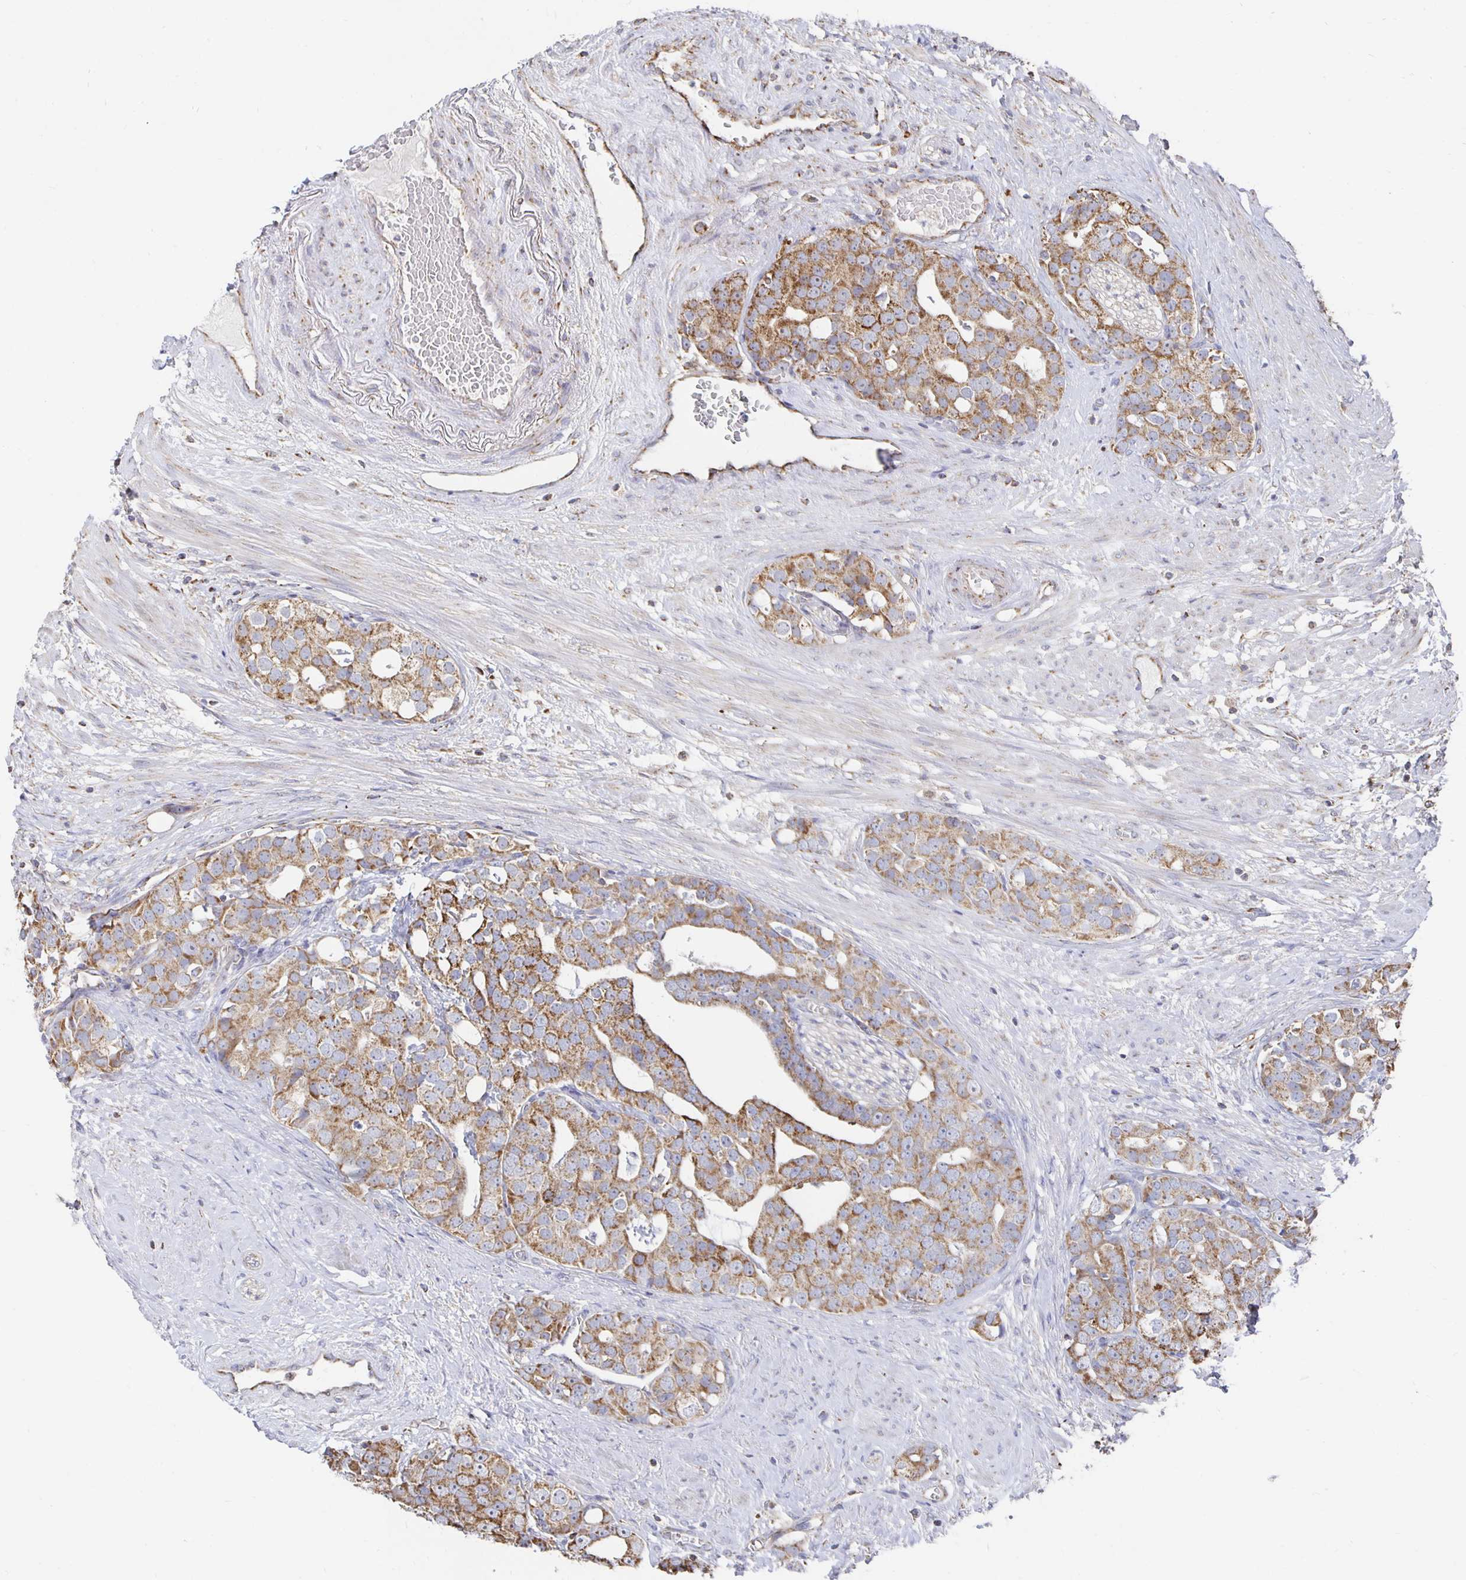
{"staining": {"intensity": "moderate", "quantity": ">75%", "location": "cytoplasmic/membranous"}, "tissue": "prostate cancer", "cell_type": "Tumor cells", "image_type": "cancer", "snomed": [{"axis": "morphology", "description": "Adenocarcinoma, High grade"}, {"axis": "topography", "description": "Prostate"}], "caption": "Immunohistochemical staining of human adenocarcinoma (high-grade) (prostate) exhibits moderate cytoplasmic/membranous protein expression in approximately >75% of tumor cells.", "gene": "NKX2-8", "patient": {"sex": "male", "age": 71}}